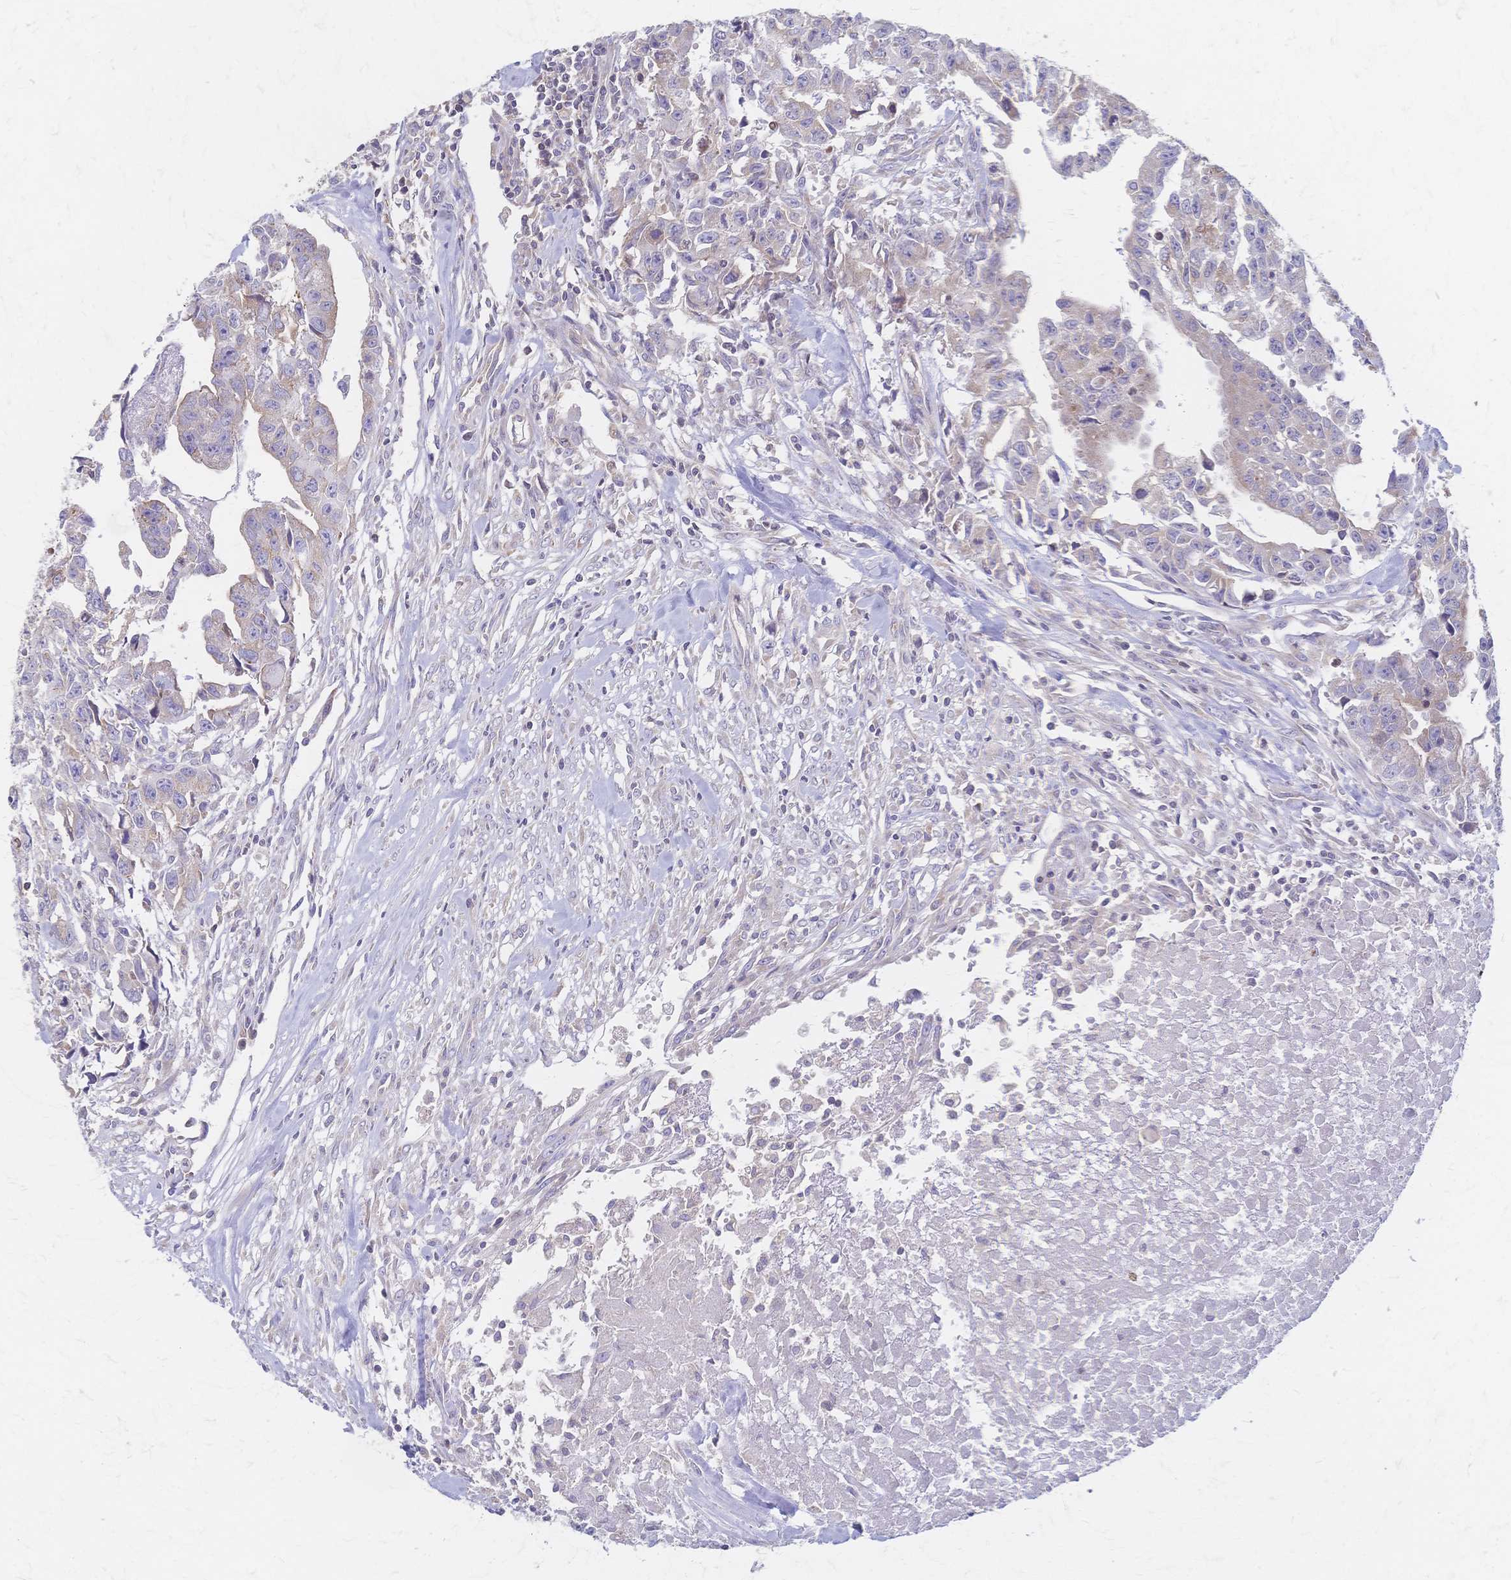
{"staining": {"intensity": "weak", "quantity": "25%-75%", "location": "cytoplasmic/membranous"}, "tissue": "testis cancer", "cell_type": "Tumor cells", "image_type": "cancer", "snomed": [{"axis": "morphology", "description": "Carcinoma, Embryonal, NOS"}, {"axis": "morphology", "description": "Teratoma, malignant, NOS"}, {"axis": "topography", "description": "Testis"}], "caption": "Weak cytoplasmic/membranous expression for a protein is appreciated in about 25%-75% of tumor cells of embryonal carcinoma (testis) using immunohistochemistry (IHC).", "gene": "CYB5A", "patient": {"sex": "male", "age": 24}}